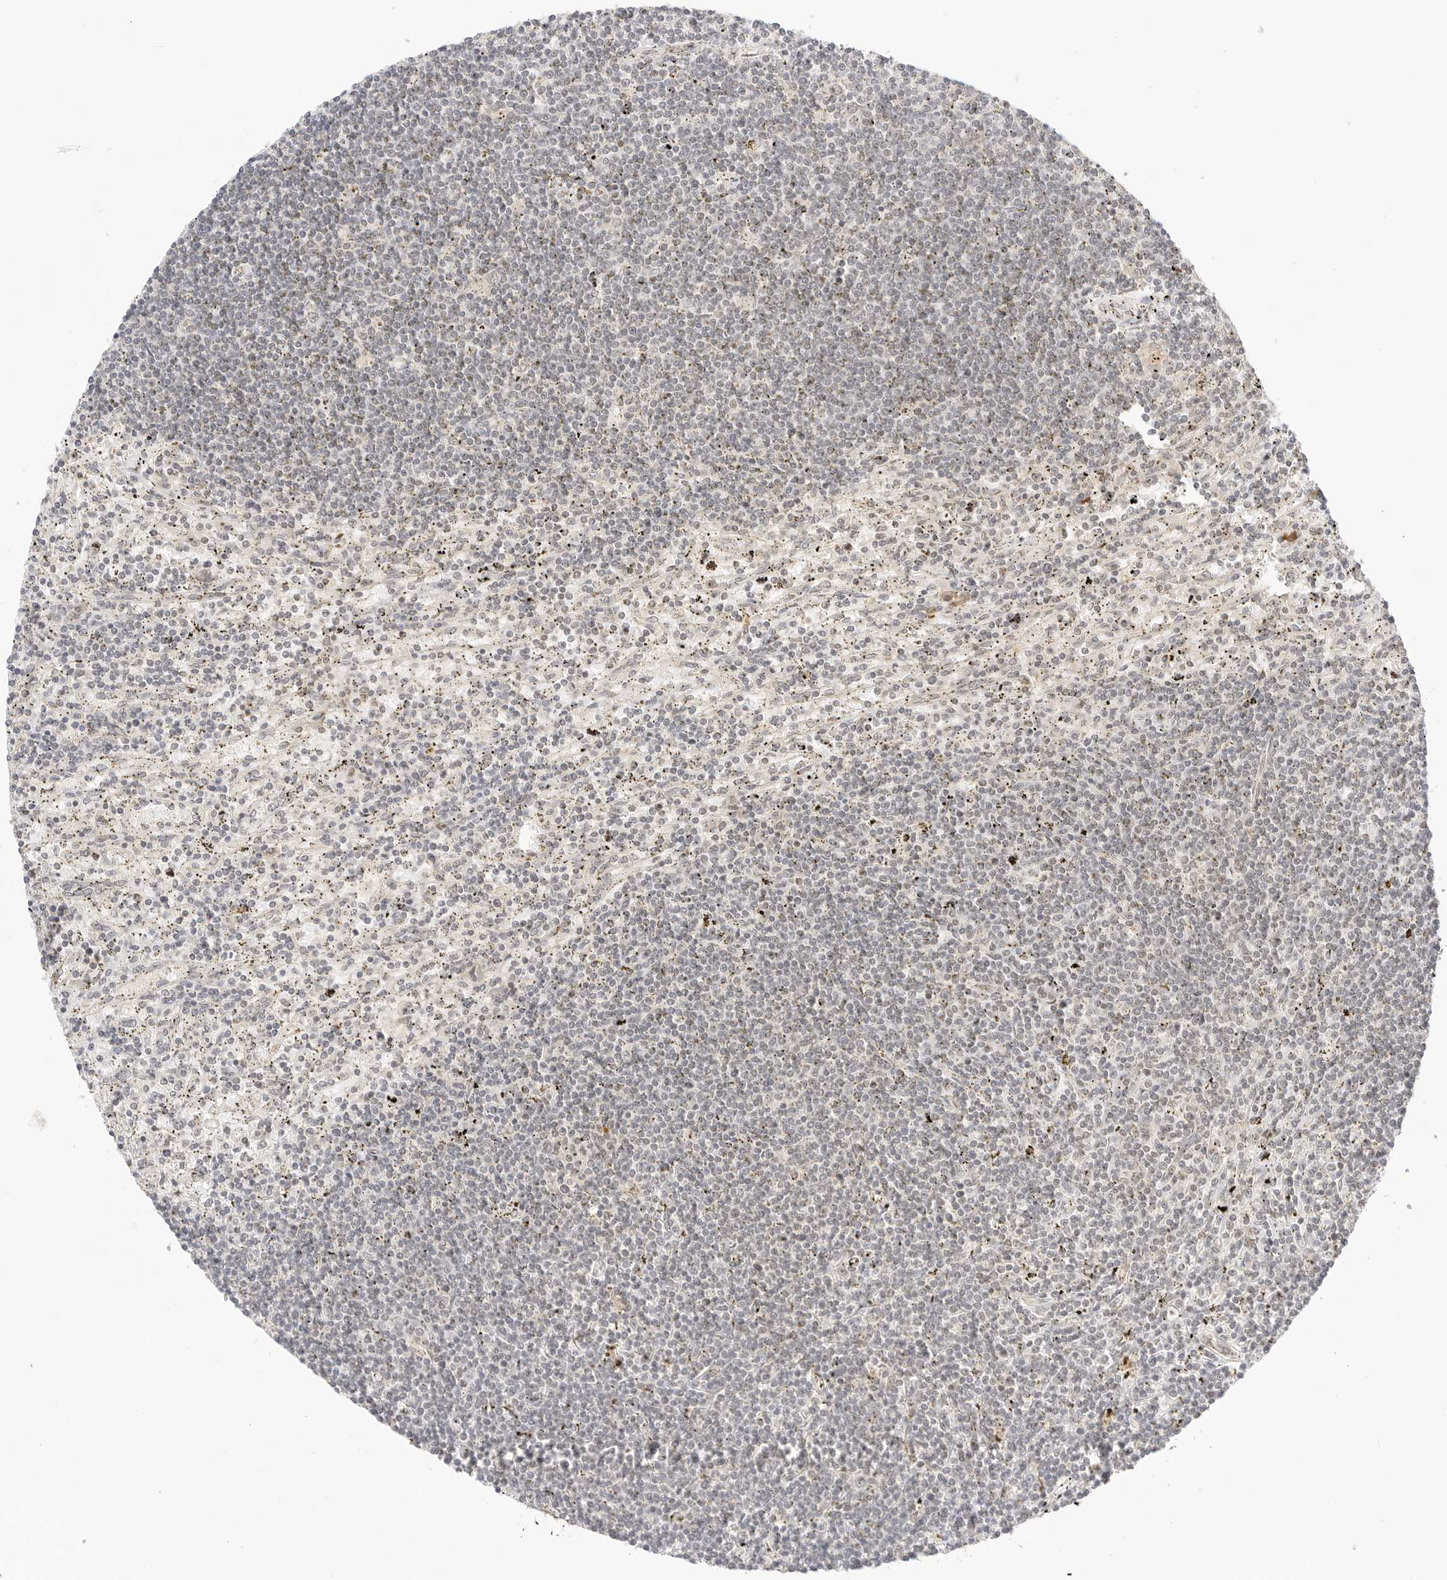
{"staining": {"intensity": "negative", "quantity": "none", "location": "none"}, "tissue": "lymphoma", "cell_type": "Tumor cells", "image_type": "cancer", "snomed": [{"axis": "morphology", "description": "Malignant lymphoma, non-Hodgkin's type, Low grade"}, {"axis": "topography", "description": "Spleen"}], "caption": "Lymphoma was stained to show a protein in brown. There is no significant positivity in tumor cells.", "gene": "SEPTIN4", "patient": {"sex": "male", "age": 76}}